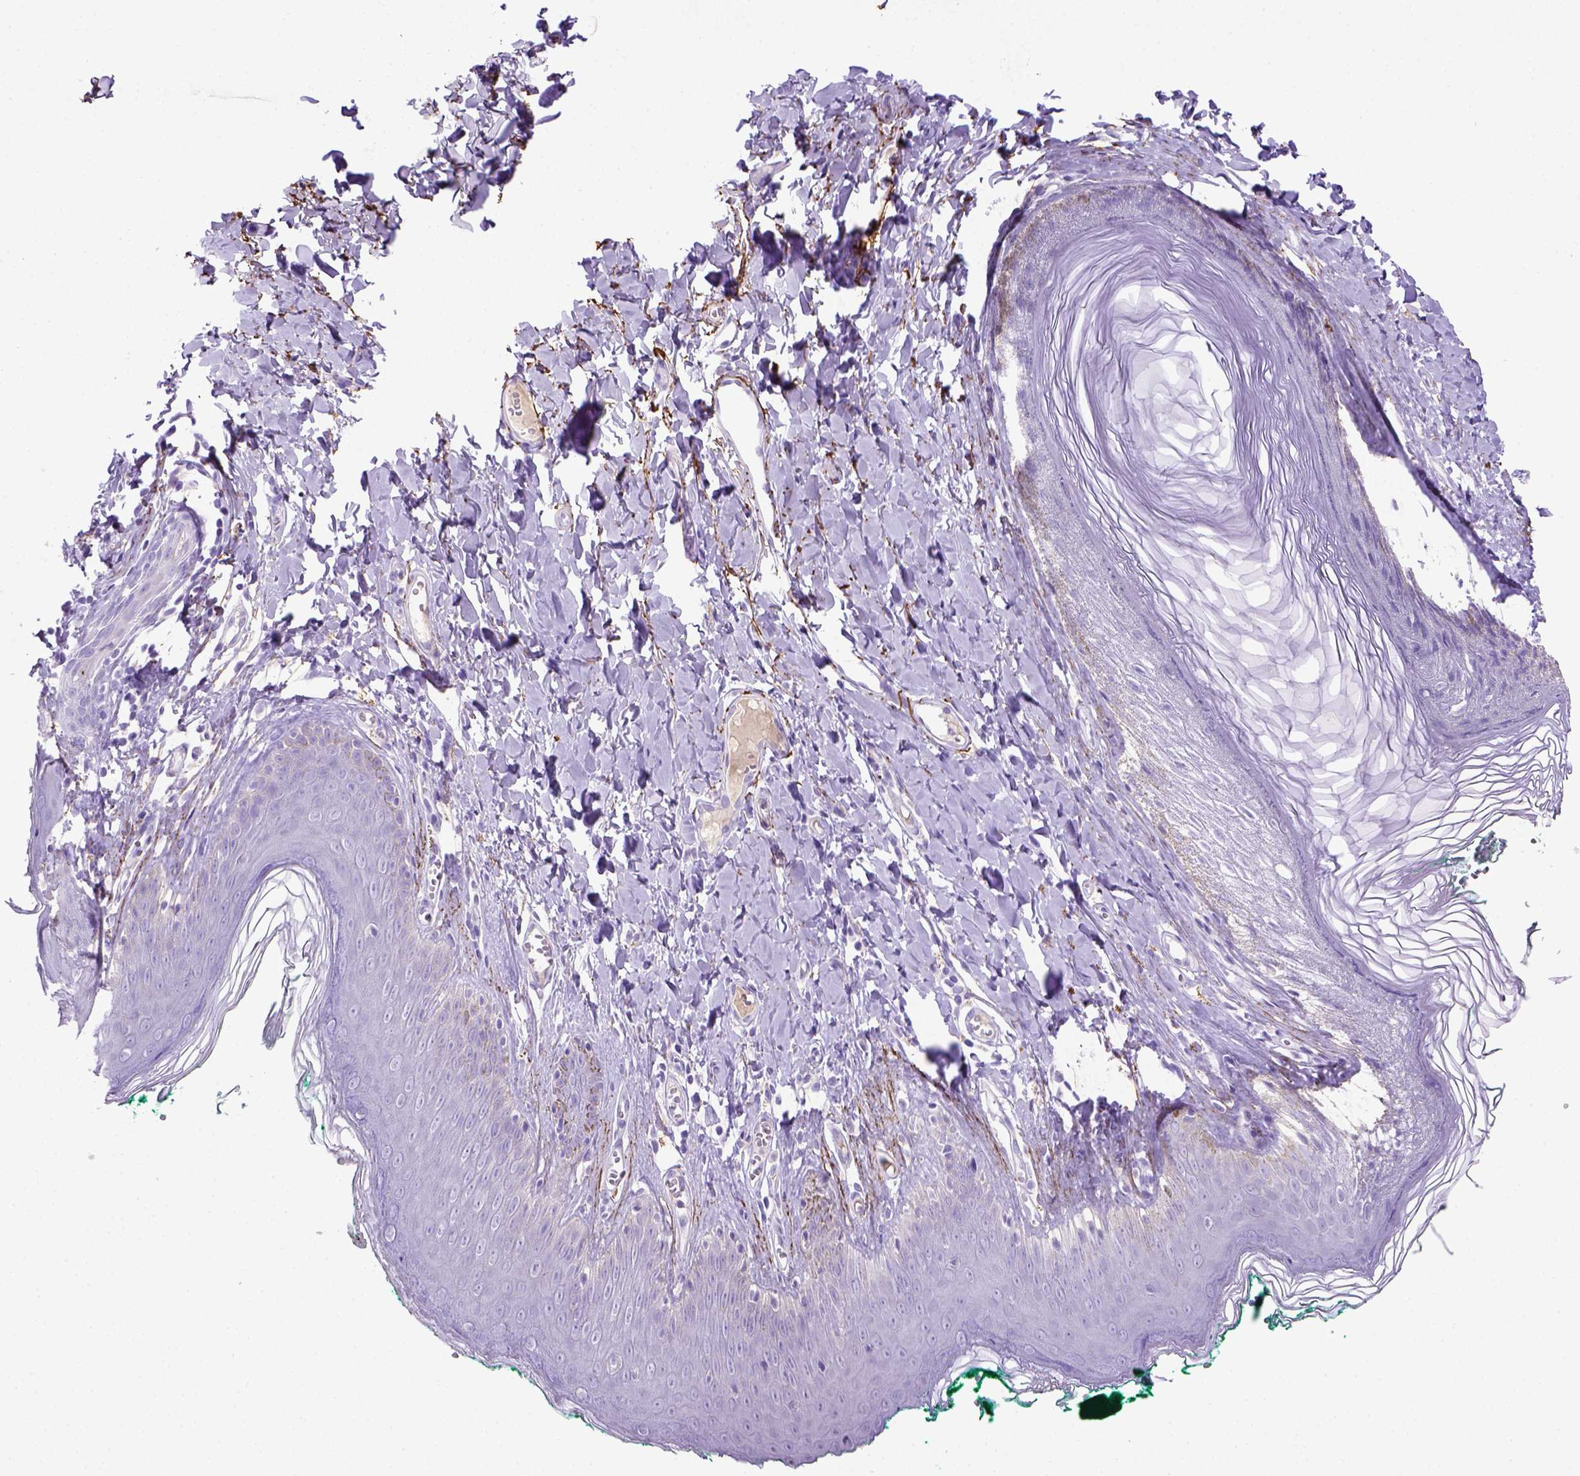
{"staining": {"intensity": "negative", "quantity": "none", "location": "none"}, "tissue": "skin", "cell_type": "Epidermal cells", "image_type": "normal", "snomed": [{"axis": "morphology", "description": "Normal tissue, NOS"}, {"axis": "topography", "description": "Vulva"}, {"axis": "topography", "description": "Peripheral nerve tissue"}], "caption": "This histopathology image is of benign skin stained with IHC to label a protein in brown with the nuclei are counter-stained blue. There is no positivity in epidermal cells. Brightfield microscopy of IHC stained with DAB (brown) and hematoxylin (blue), captured at high magnification.", "gene": "SIRPD", "patient": {"sex": "female", "age": 66}}